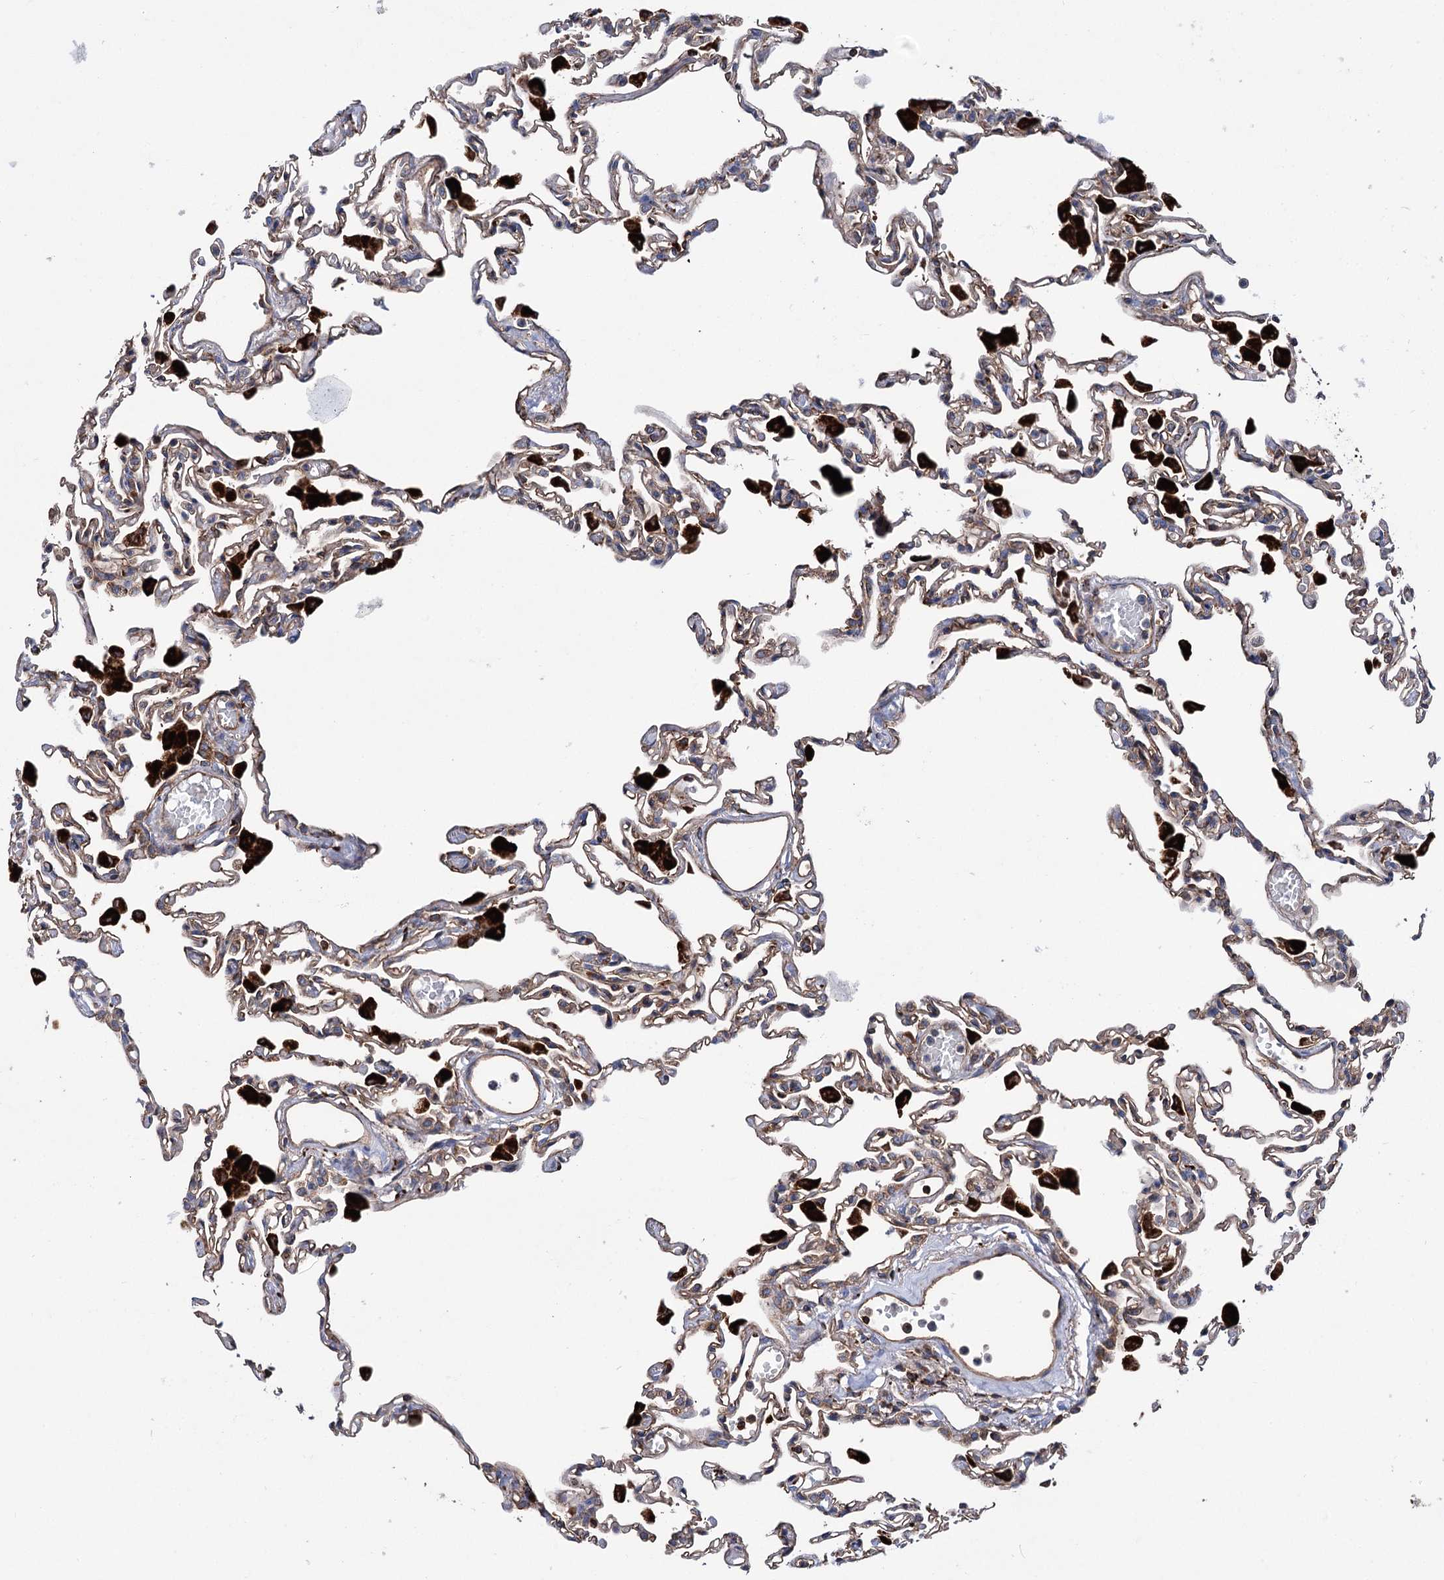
{"staining": {"intensity": "moderate", "quantity": ">75%", "location": "cytoplasmic/membranous"}, "tissue": "lung", "cell_type": "Alveolar cells", "image_type": "normal", "snomed": [{"axis": "morphology", "description": "Normal tissue, NOS"}, {"axis": "topography", "description": "Bronchus"}, {"axis": "topography", "description": "Lung"}], "caption": "IHC of benign lung exhibits medium levels of moderate cytoplasmic/membranous positivity in approximately >75% of alveolar cells. The staining was performed using DAB to visualize the protein expression in brown, while the nuclei were stained in blue with hematoxylin (Magnification: 20x).", "gene": "SCPEP1", "patient": {"sex": "female", "age": 49}}